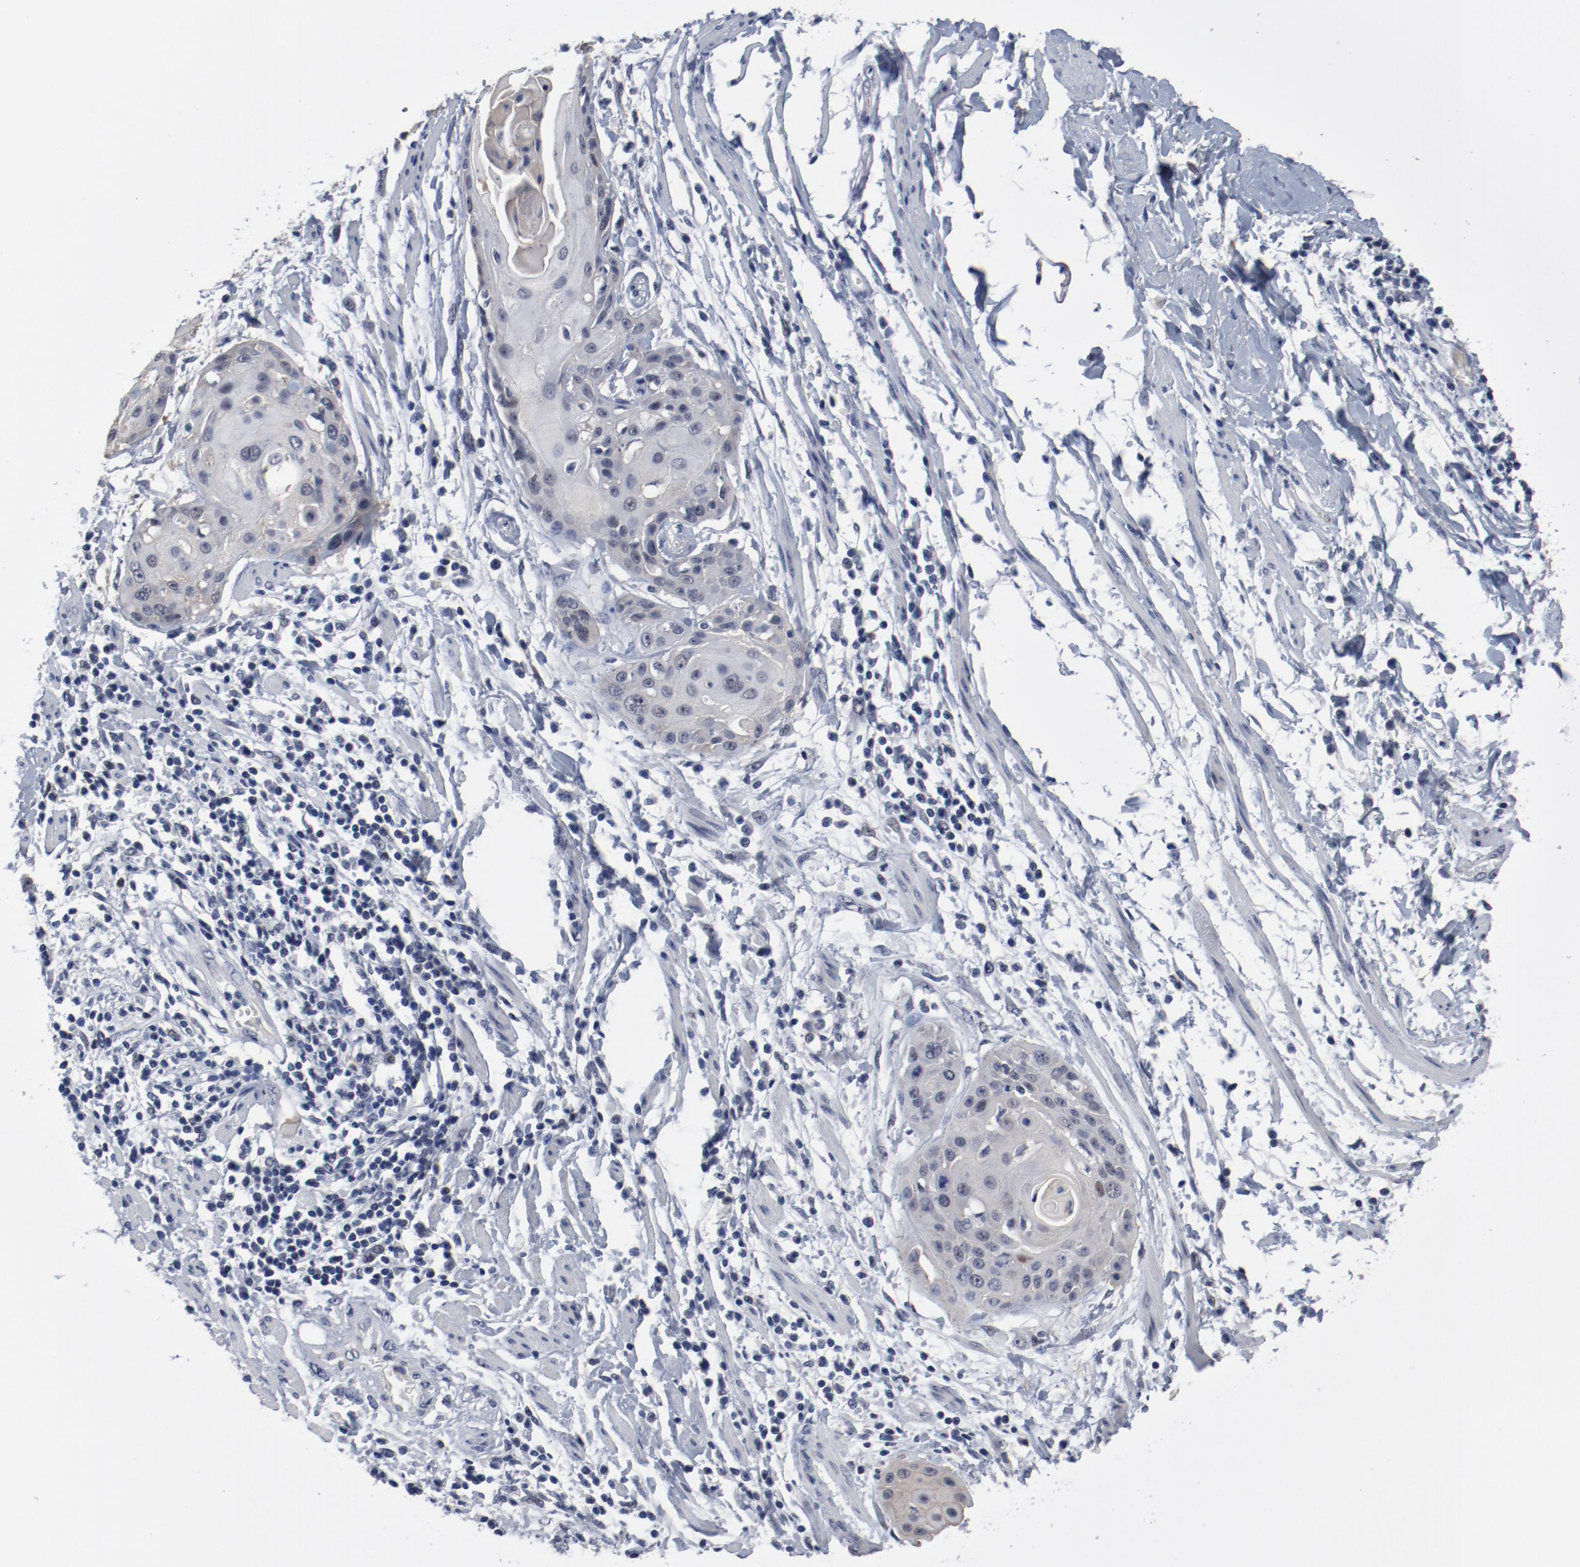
{"staining": {"intensity": "negative", "quantity": "none", "location": "none"}, "tissue": "cervical cancer", "cell_type": "Tumor cells", "image_type": "cancer", "snomed": [{"axis": "morphology", "description": "Squamous cell carcinoma, NOS"}, {"axis": "topography", "description": "Cervix"}], "caption": "Squamous cell carcinoma (cervical) was stained to show a protein in brown. There is no significant expression in tumor cells.", "gene": "ANKLE2", "patient": {"sex": "female", "age": 57}}